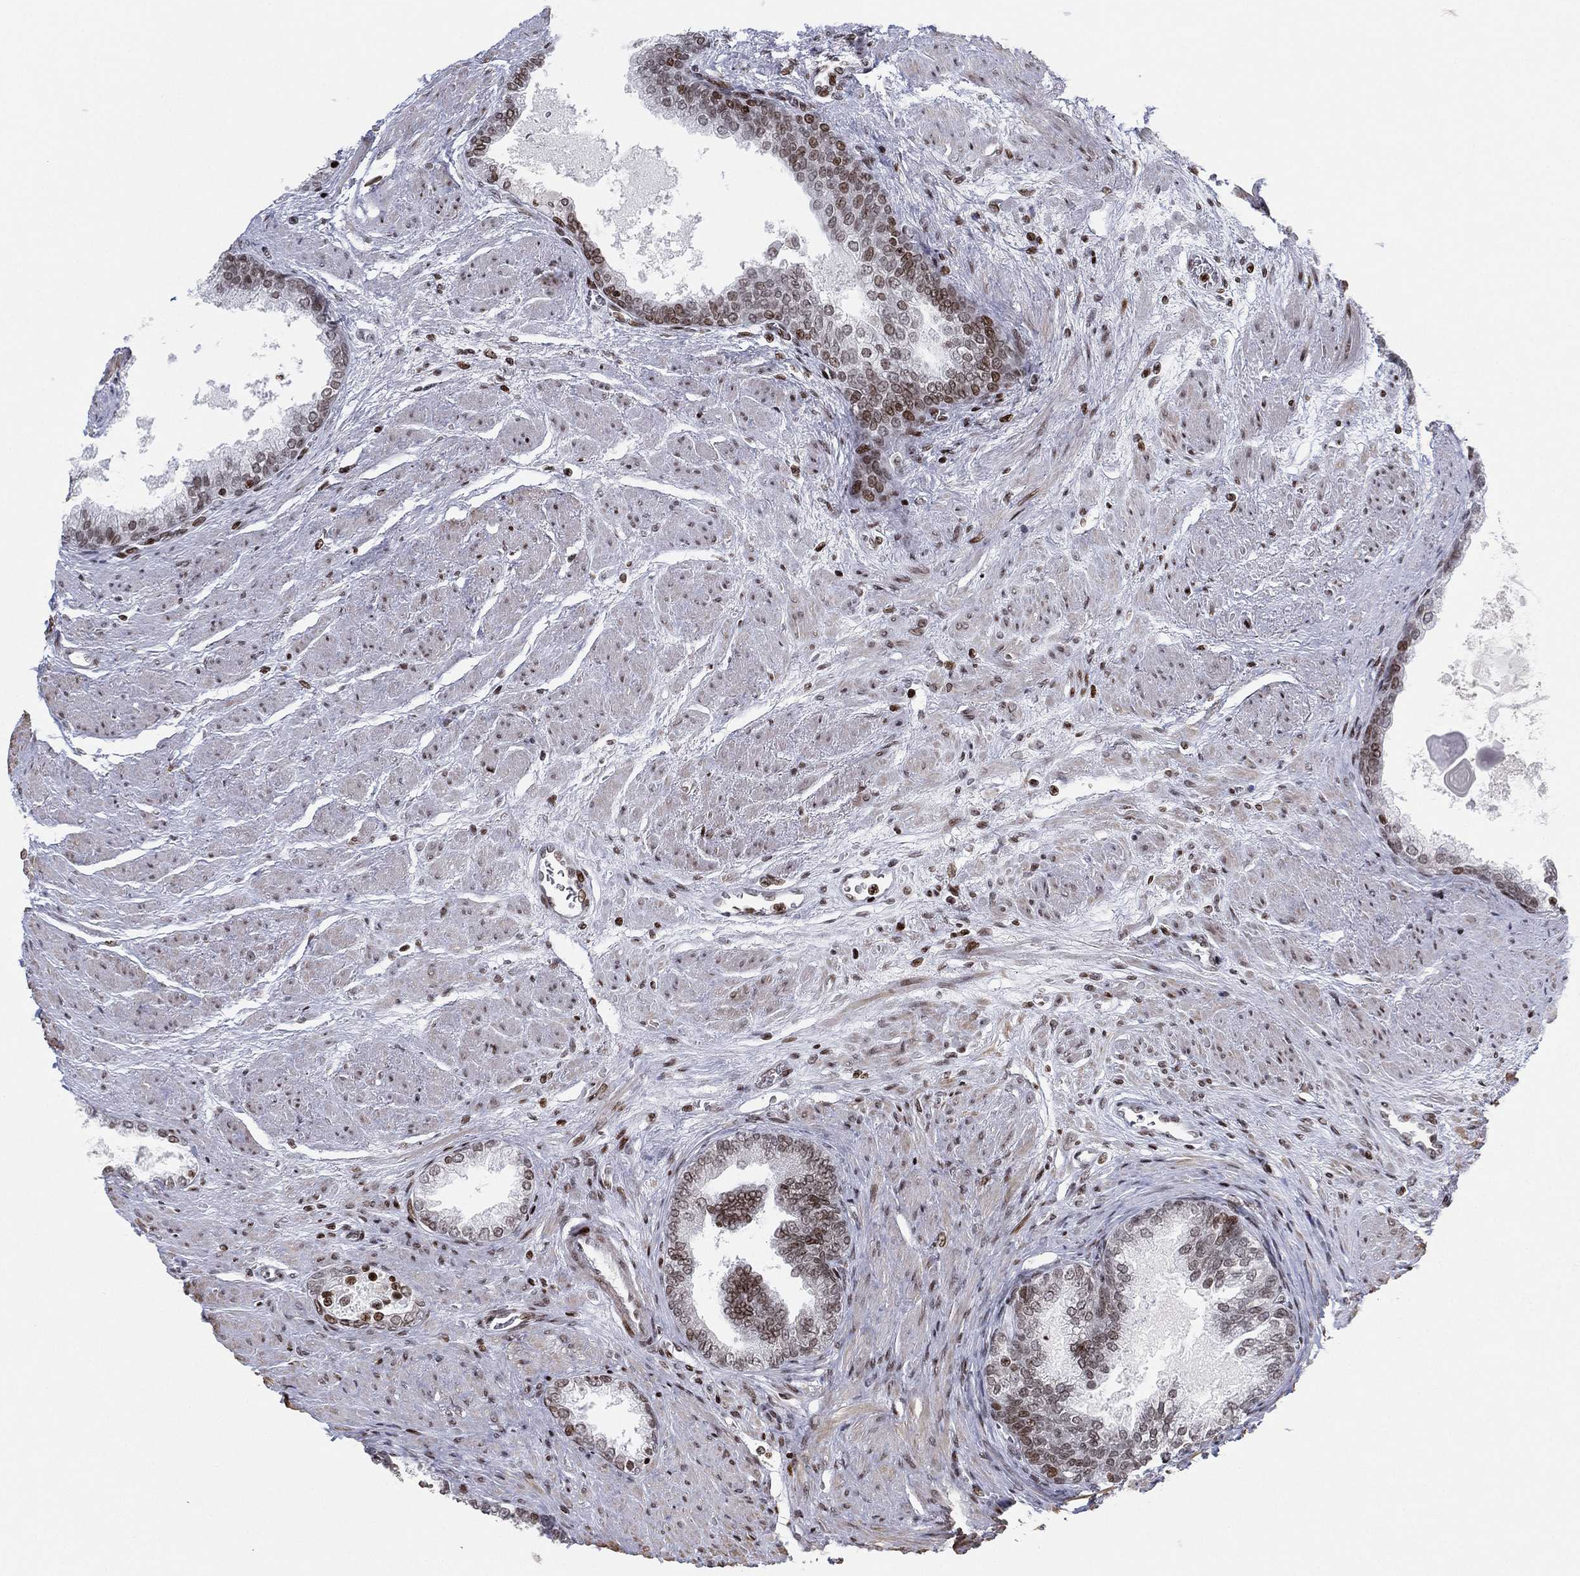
{"staining": {"intensity": "moderate", "quantity": "25%-75%", "location": "nuclear"}, "tissue": "prostate cancer", "cell_type": "Tumor cells", "image_type": "cancer", "snomed": [{"axis": "morphology", "description": "Adenocarcinoma, NOS"}, {"axis": "topography", "description": "Prostate and seminal vesicle, NOS"}, {"axis": "topography", "description": "Prostate"}], "caption": "Human adenocarcinoma (prostate) stained with a brown dye exhibits moderate nuclear positive staining in approximately 25%-75% of tumor cells.", "gene": "MFSD14A", "patient": {"sex": "male", "age": 62}}